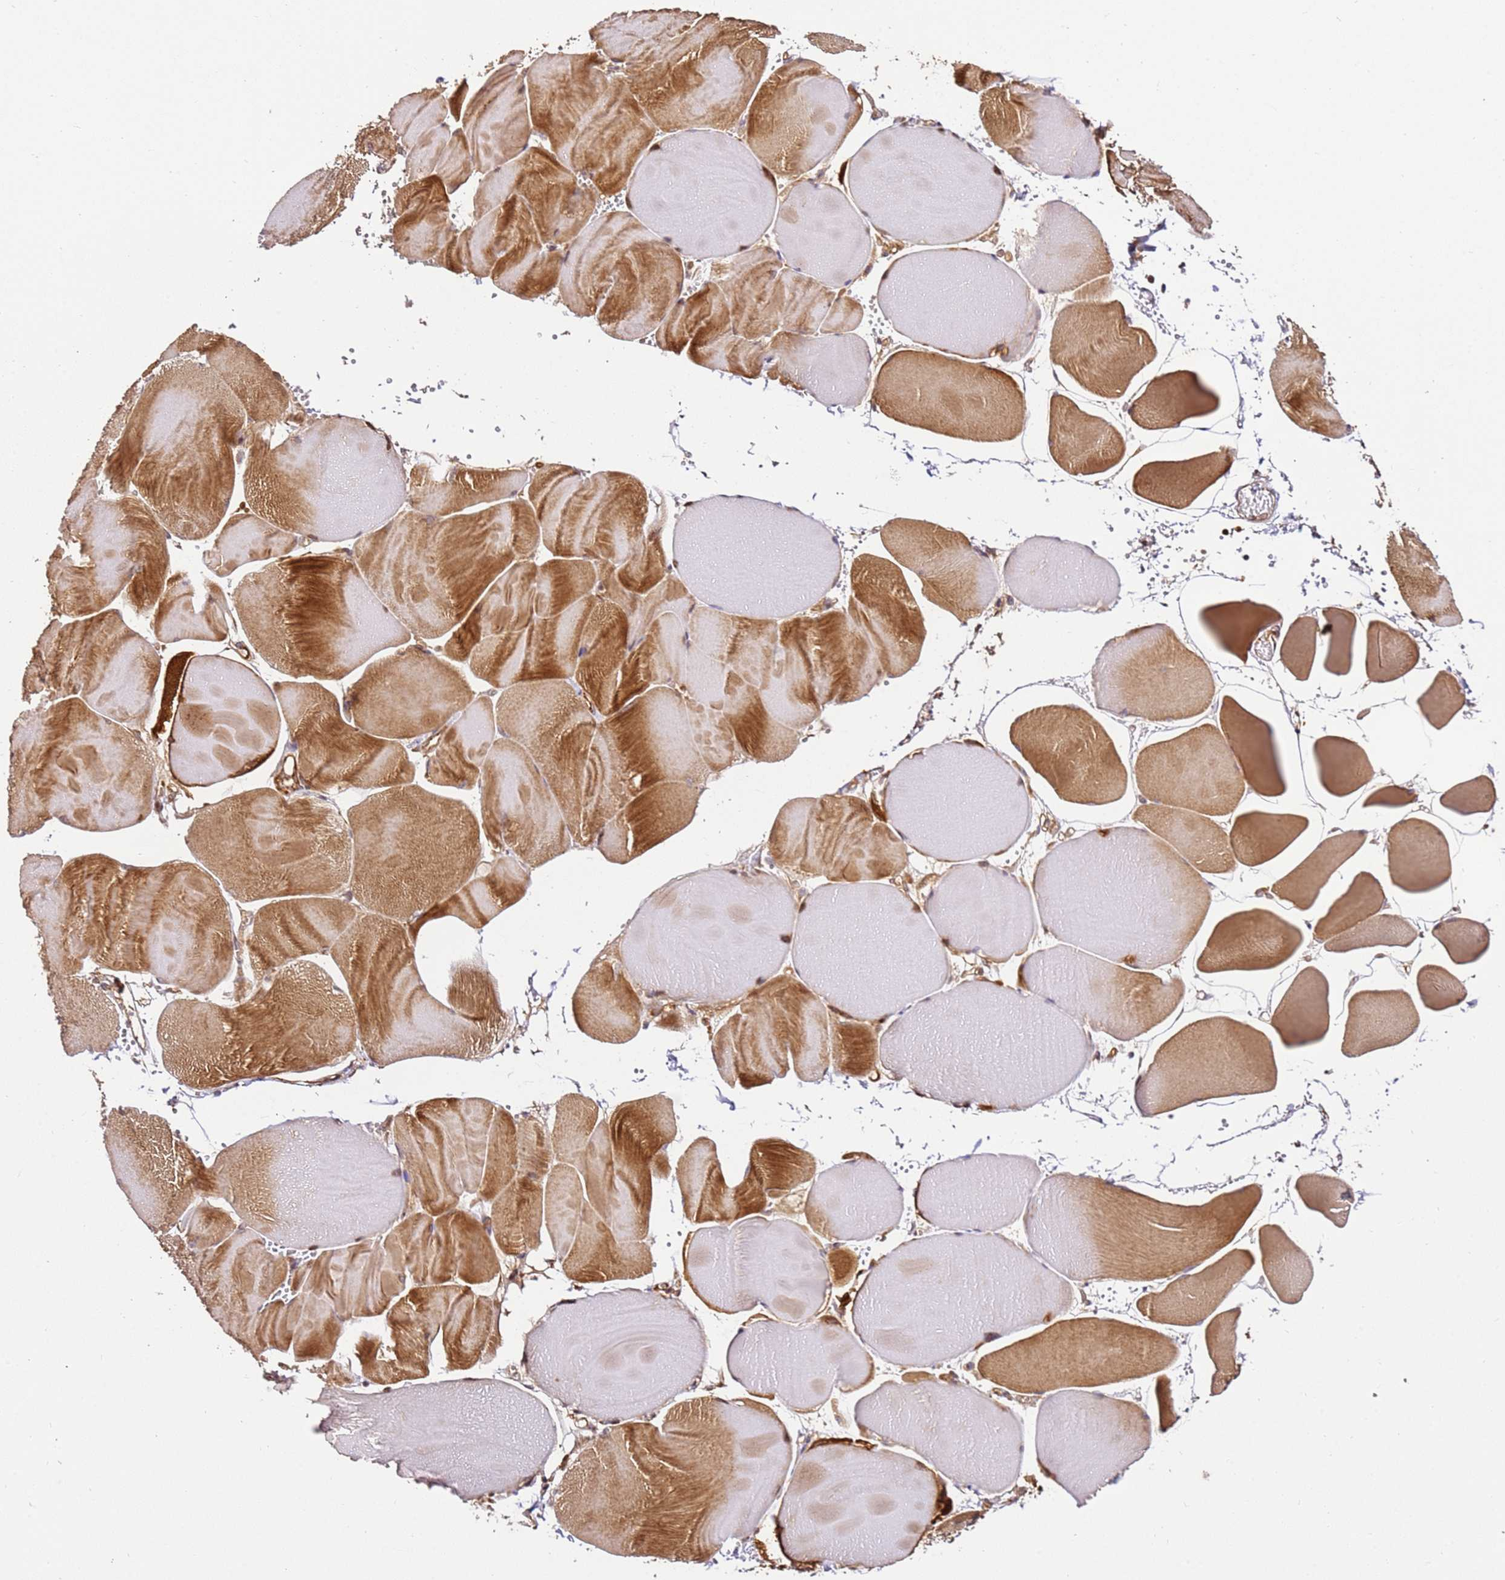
{"staining": {"intensity": "moderate", "quantity": ">75%", "location": "cytoplasmic/membranous"}, "tissue": "skeletal muscle", "cell_type": "Myocytes", "image_type": "normal", "snomed": [{"axis": "morphology", "description": "Normal tissue, NOS"}, {"axis": "morphology", "description": "Basal cell carcinoma"}, {"axis": "topography", "description": "Skeletal muscle"}], "caption": "The micrograph shows staining of benign skeletal muscle, revealing moderate cytoplasmic/membranous protein expression (brown color) within myocytes.", "gene": "KATNAL2", "patient": {"sex": "female", "age": 64}}